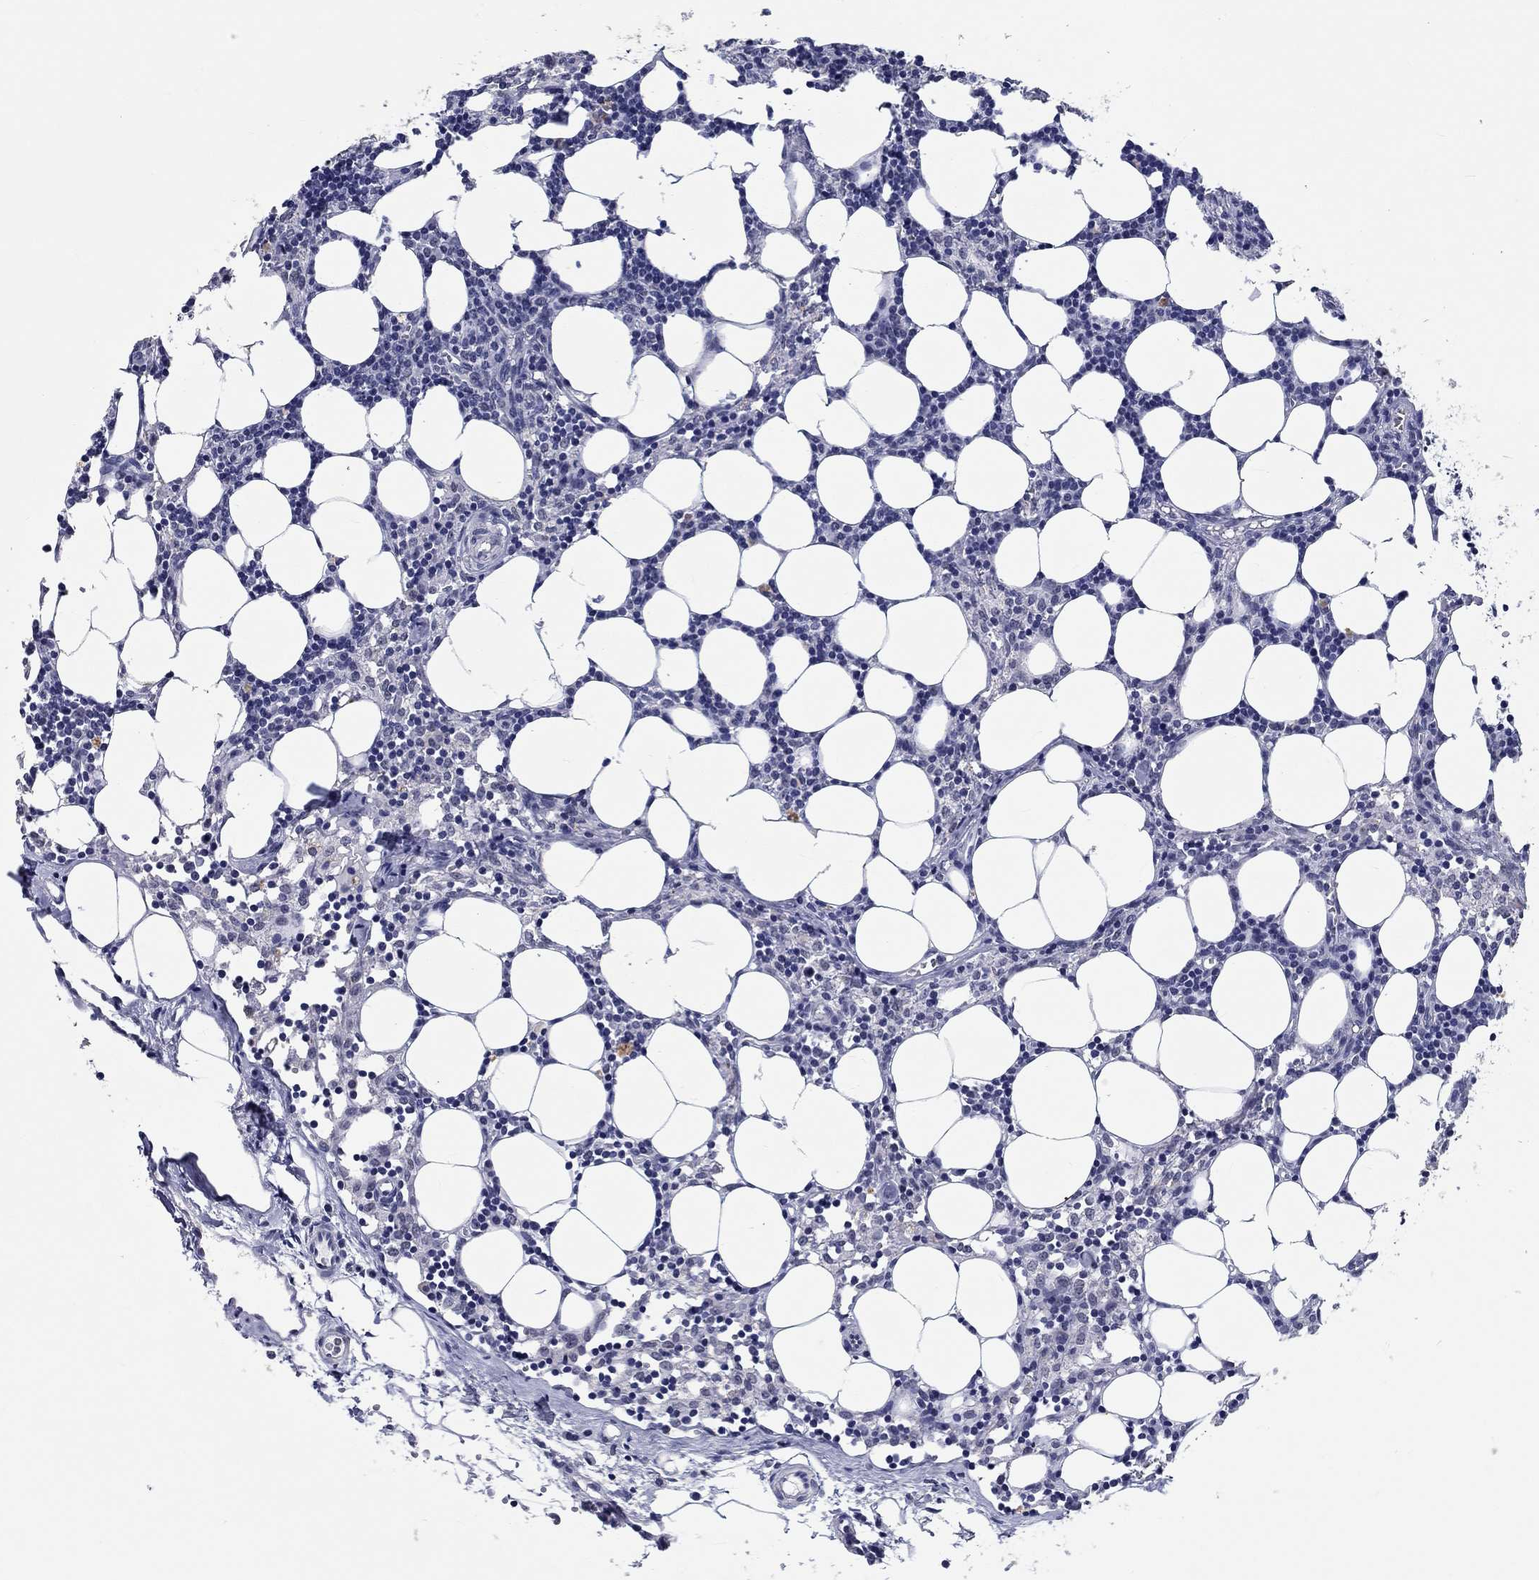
{"staining": {"intensity": "negative", "quantity": "none", "location": "none"}, "tissue": "lymph node", "cell_type": "Germinal center cells", "image_type": "normal", "snomed": [{"axis": "morphology", "description": "Normal tissue, NOS"}, {"axis": "topography", "description": "Lymph node"}], "caption": "Lymph node was stained to show a protein in brown. There is no significant positivity in germinal center cells. (DAB (3,3'-diaminobenzidine) immunohistochemistry visualized using brightfield microscopy, high magnification).", "gene": "GRIN1", "patient": {"sex": "female", "age": 52}}